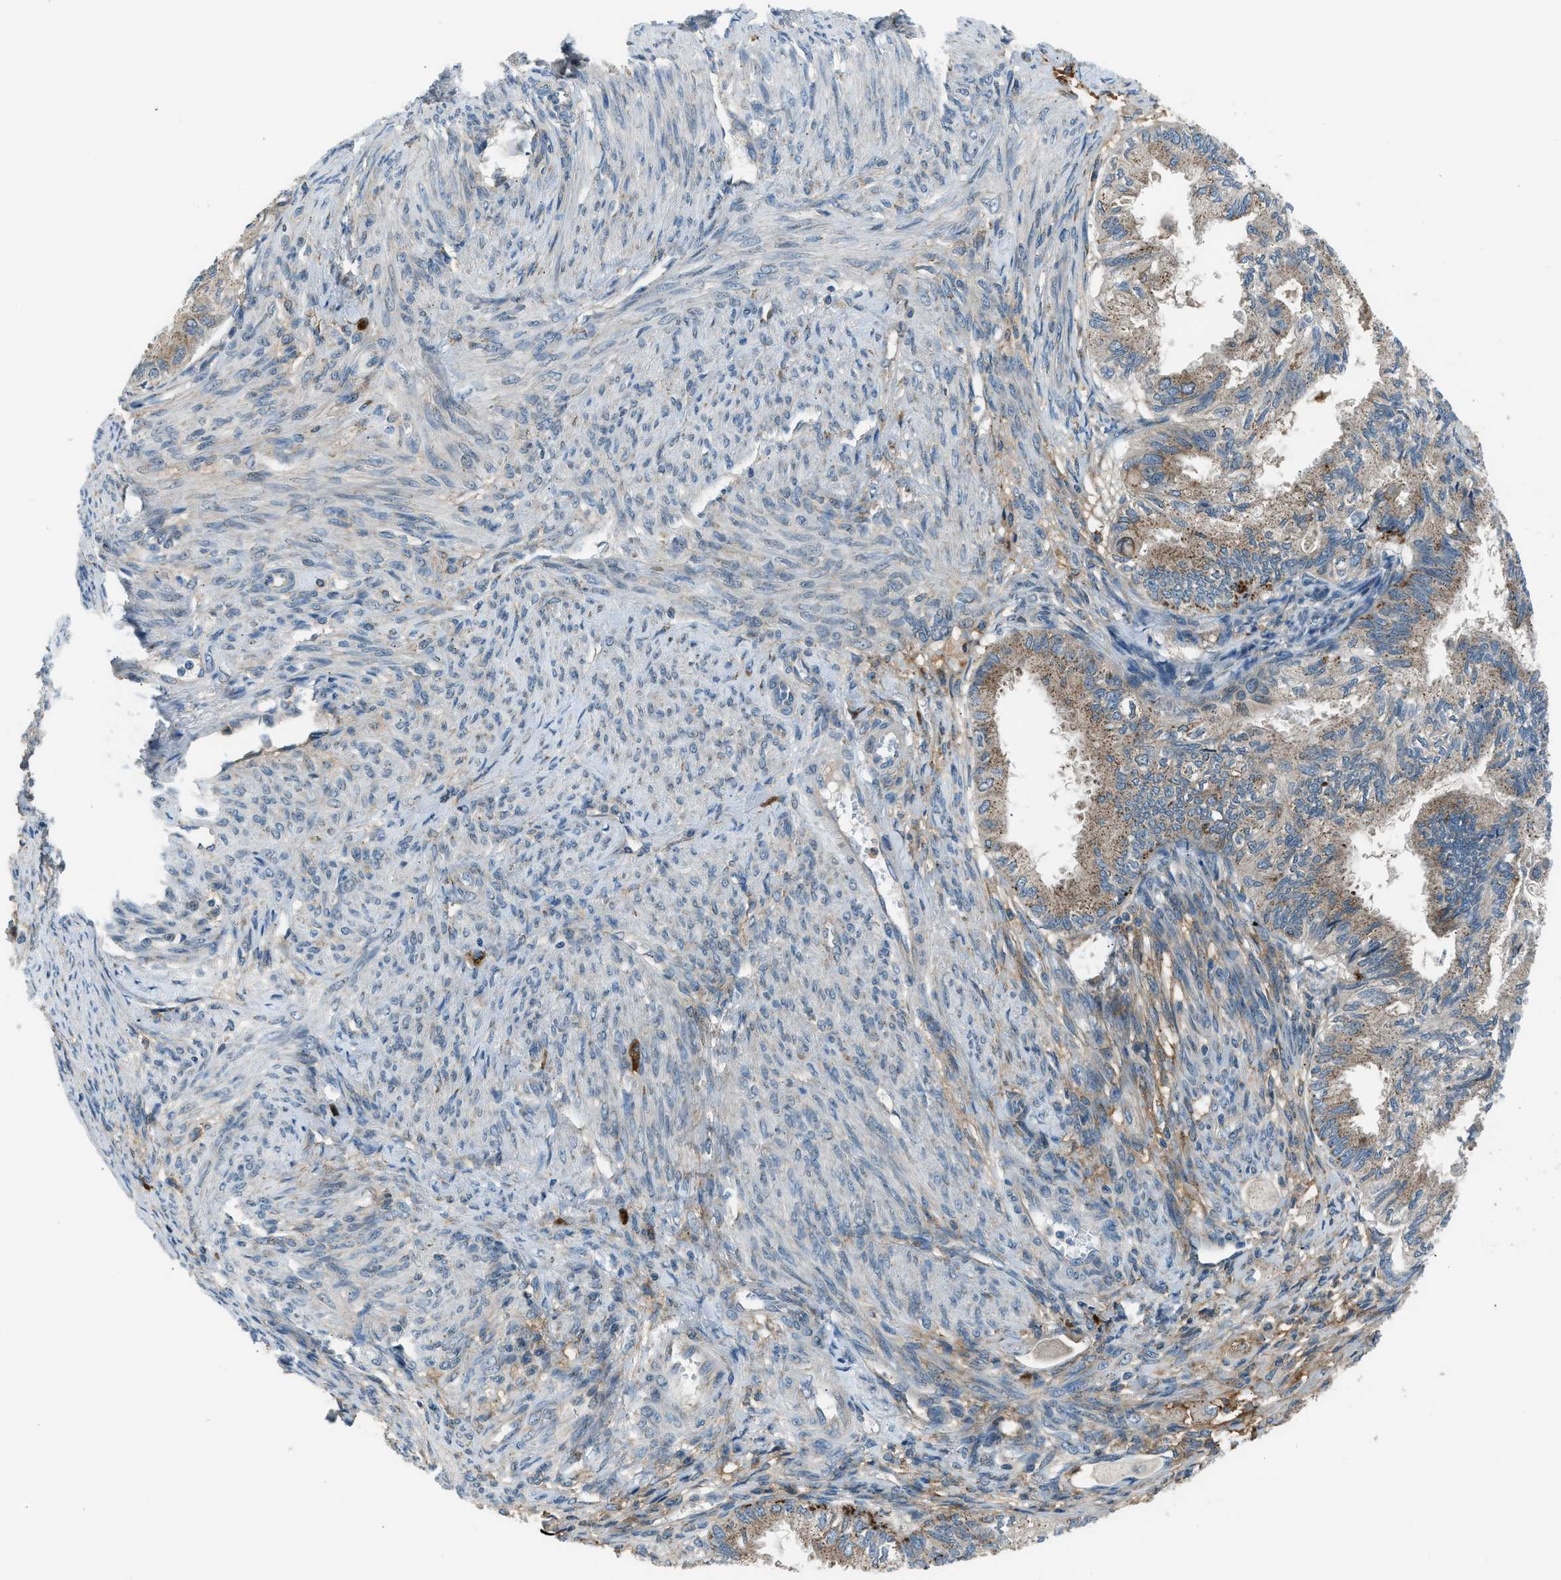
{"staining": {"intensity": "weak", "quantity": ">75%", "location": "cytoplasmic/membranous"}, "tissue": "cervical cancer", "cell_type": "Tumor cells", "image_type": "cancer", "snomed": [{"axis": "morphology", "description": "Normal tissue, NOS"}, {"axis": "morphology", "description": "Adenocarcinoma, NOS"}, {"axis": "topography", "description": "Cervix"}, {"axis": "topography", "description": "Endometrium"}], "caption": "An image of cervical adenocarcinoma stained for a protein displays weak cytoplasmic/membranous brown staining in tumor cells. (Brightfield microscopy of DAB IHC at high magnification).", "gene": "EDARADD", "patient": {"sex": "female", "age": 86}}